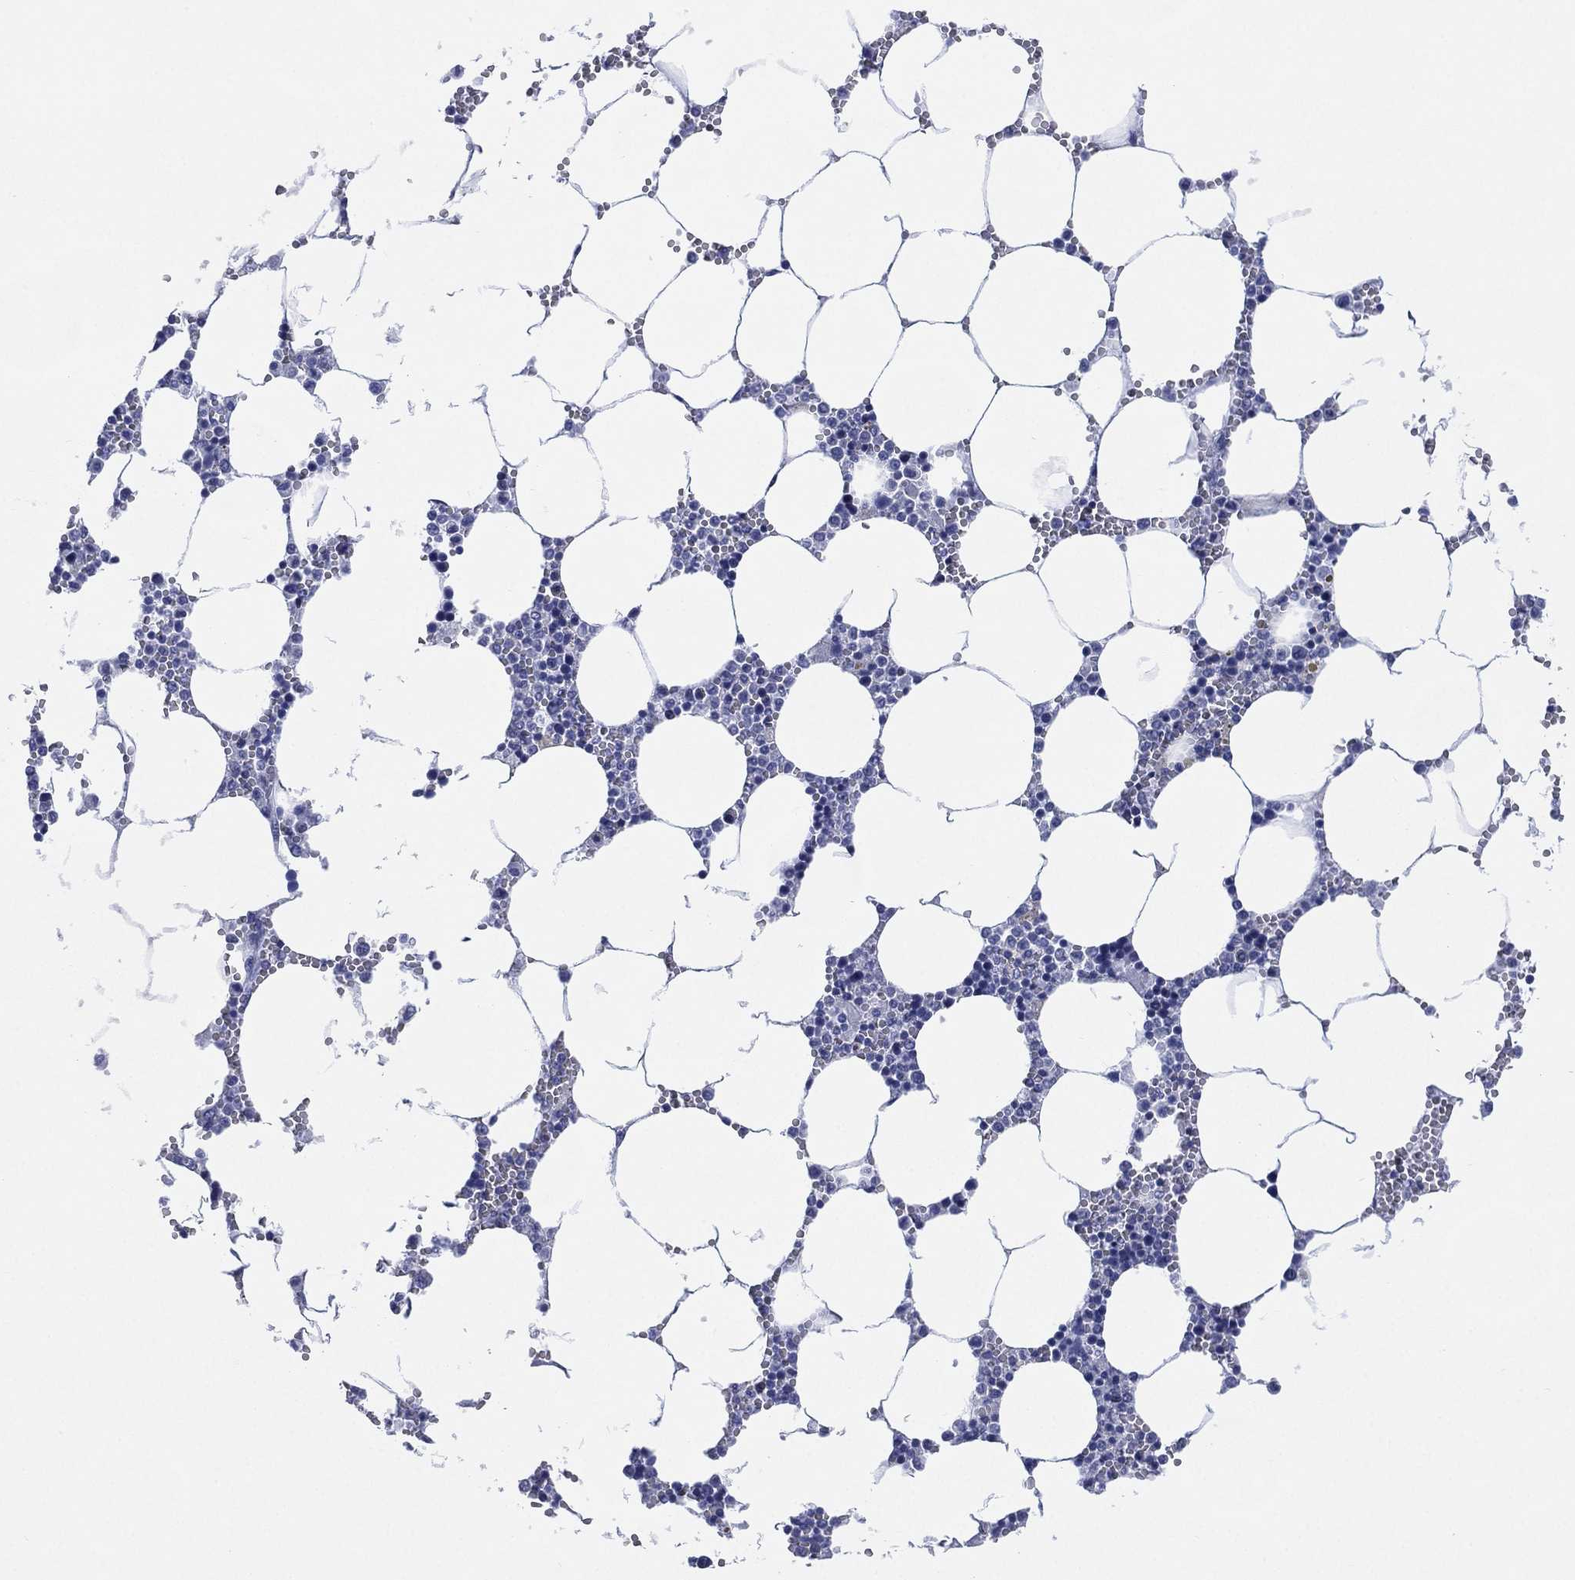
{"staining": {"intensity": "negative", "quantity": "none", "location": "none"}, "tissue": "bone marrow", "cell_type": "Hematopoietic cells", "image_type": "normal", "snomed": [{"axis": "morphology", "description": "Normal tissue, NOS"}, {"axis": "topography", "description": "Bone marrow"}], "caption": "Human bone marrow stained for a protein using immunohistochemistry (IHC) reveals no expression in hematopoietic cells.", "gene": "TMEM247", "patient": {"sex": "female", "age": 64}}